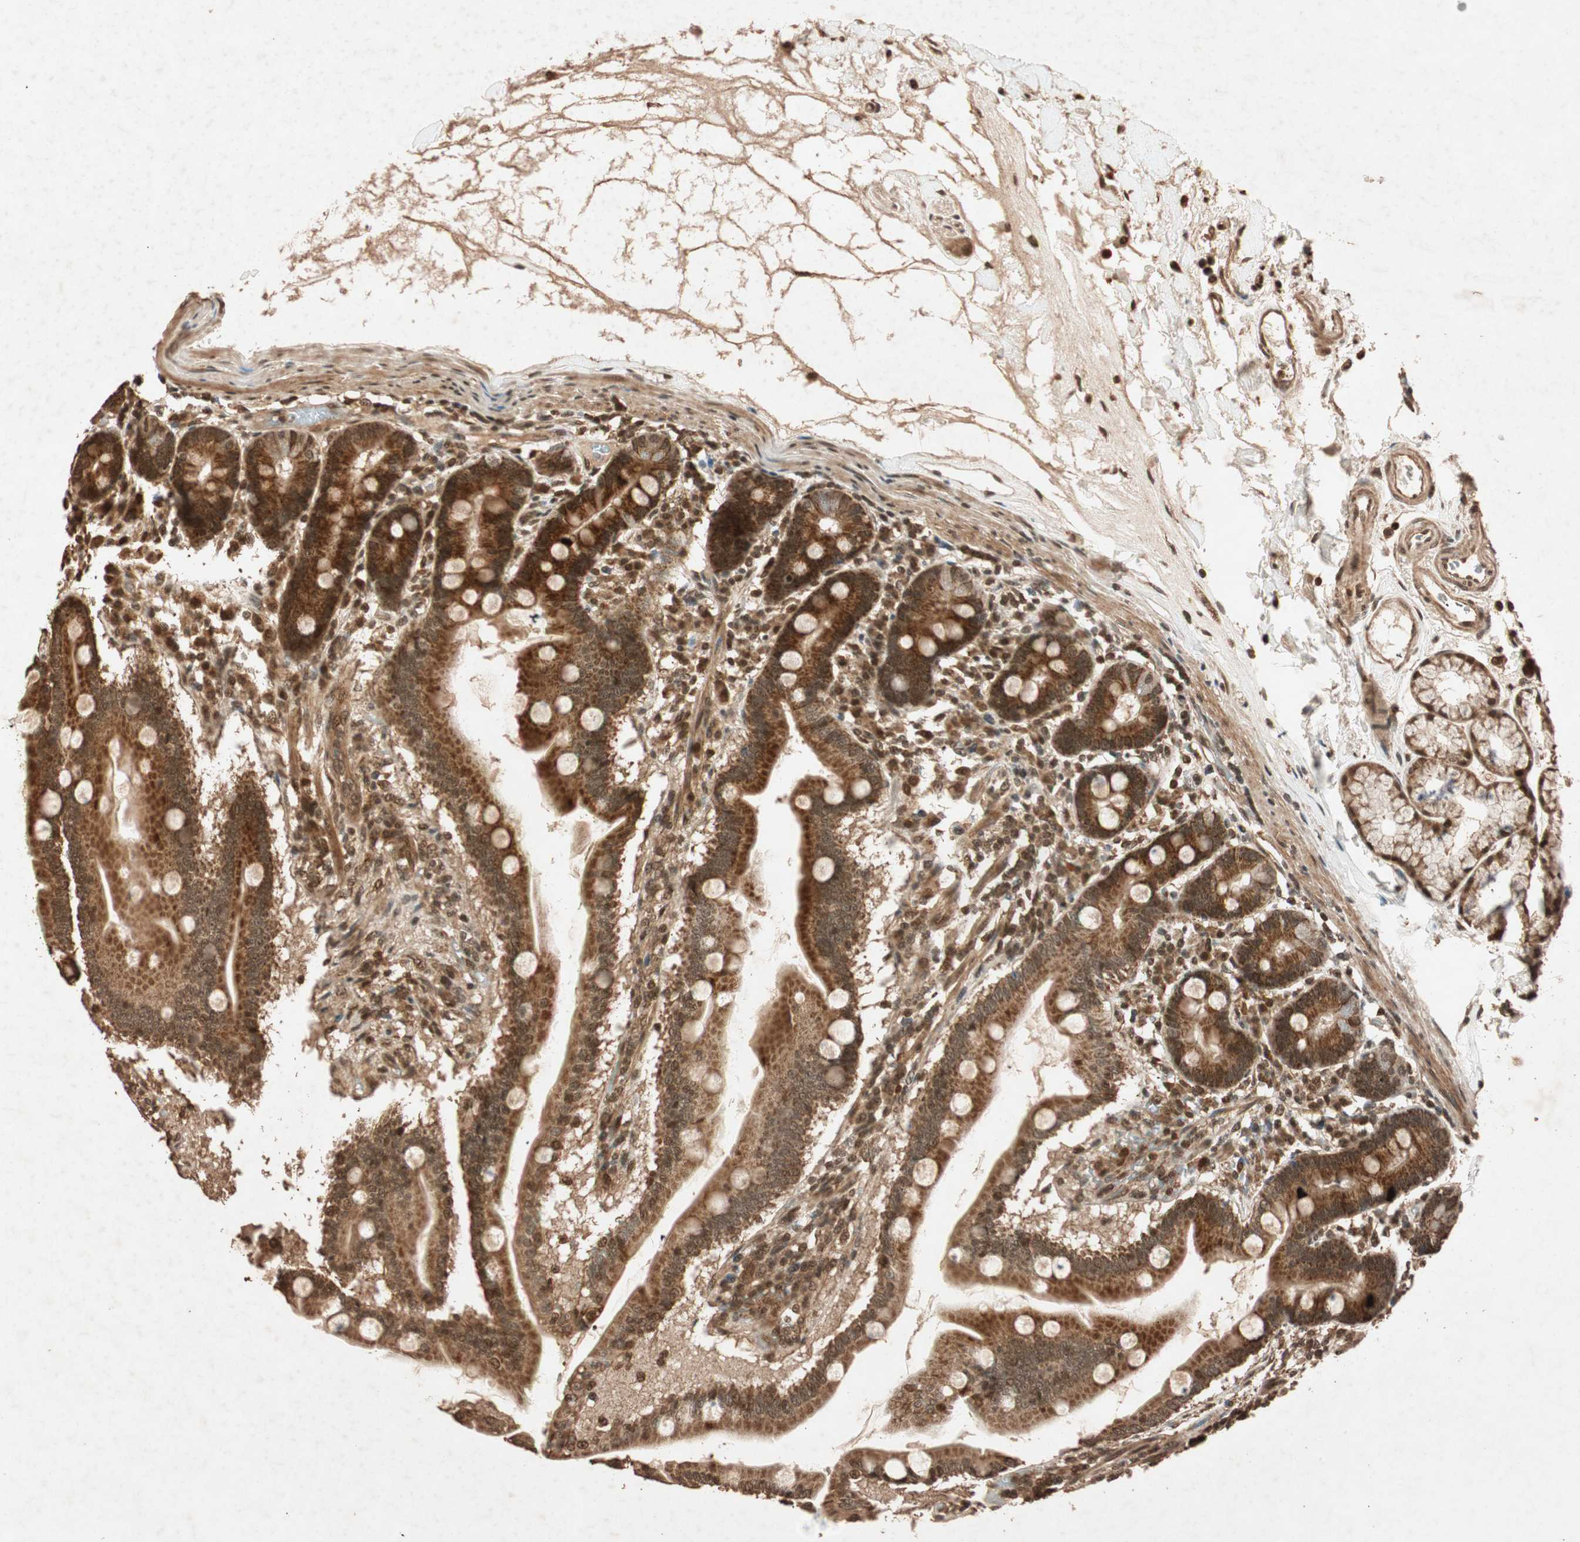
{"staining": {"intensity": "strong", "quantity": ">75%", "location": "cytoplasmic/membranous,nuclear"}, "tissue": "duodenum", "cell_type": "Glandular cells", "image_type": "normal", "snomed": [{"axis": "morphology", "description": "Normal tissue, NOS"}, {"axis": "topography", "description": "Duodenum"}], "caption": "Immunohistochemical staining of benign human duodenum exhibits high levels of strong cytoplasmic/membranous,nuclear staining in approximately >75% of glandular cells. Using DAB (brown) and hematoxylin (blue) stains, captured at high magnification using brightfield microscopy.", "gene": "ALKBH5", "patient": {"sex": "female", "age": 64}}